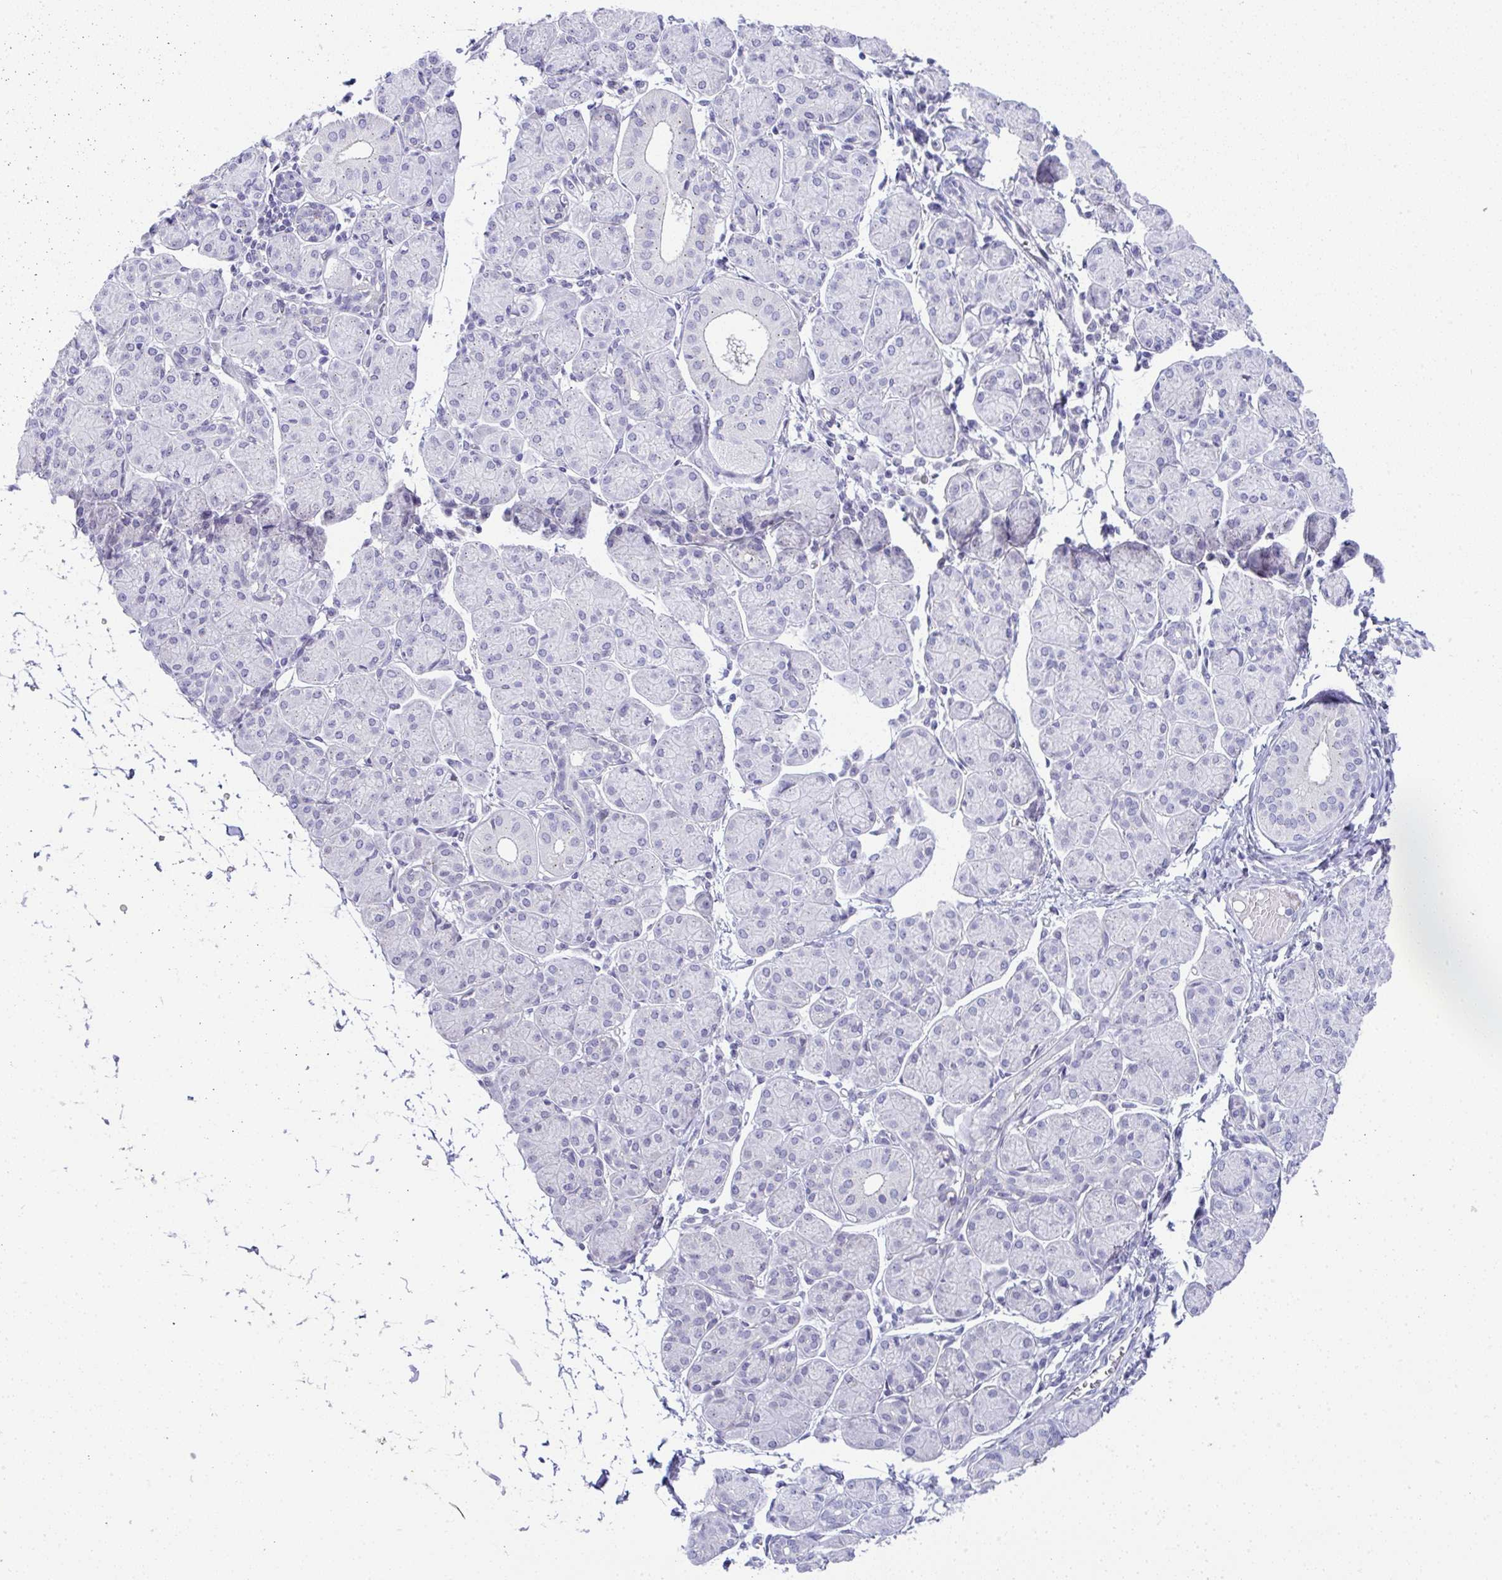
{"staining": {"intensity": "negative", "quantity": "none", "location": "none"}, "tissue": "salivary gland", "cell_type": "Glandular cells", "image_type": "normal", "snomed": [{"axis": "morphology", "description": "Normal tissue, NOS"}, {"axis": "morphology", "description": "Inflammation, NOS"}, {"axis": "topography", "description": "Lymph node"}, {"axis": "topography", "description": "Salivary gland"}], "caption": "The photomicrograph displays no significant positivity in glandular cells of salivary gland. (DAB IHC visualized using brightfield microscopy, high magnification).", "gene": "FAM177A1", "patient": {"sex": "male", "age": 3}}